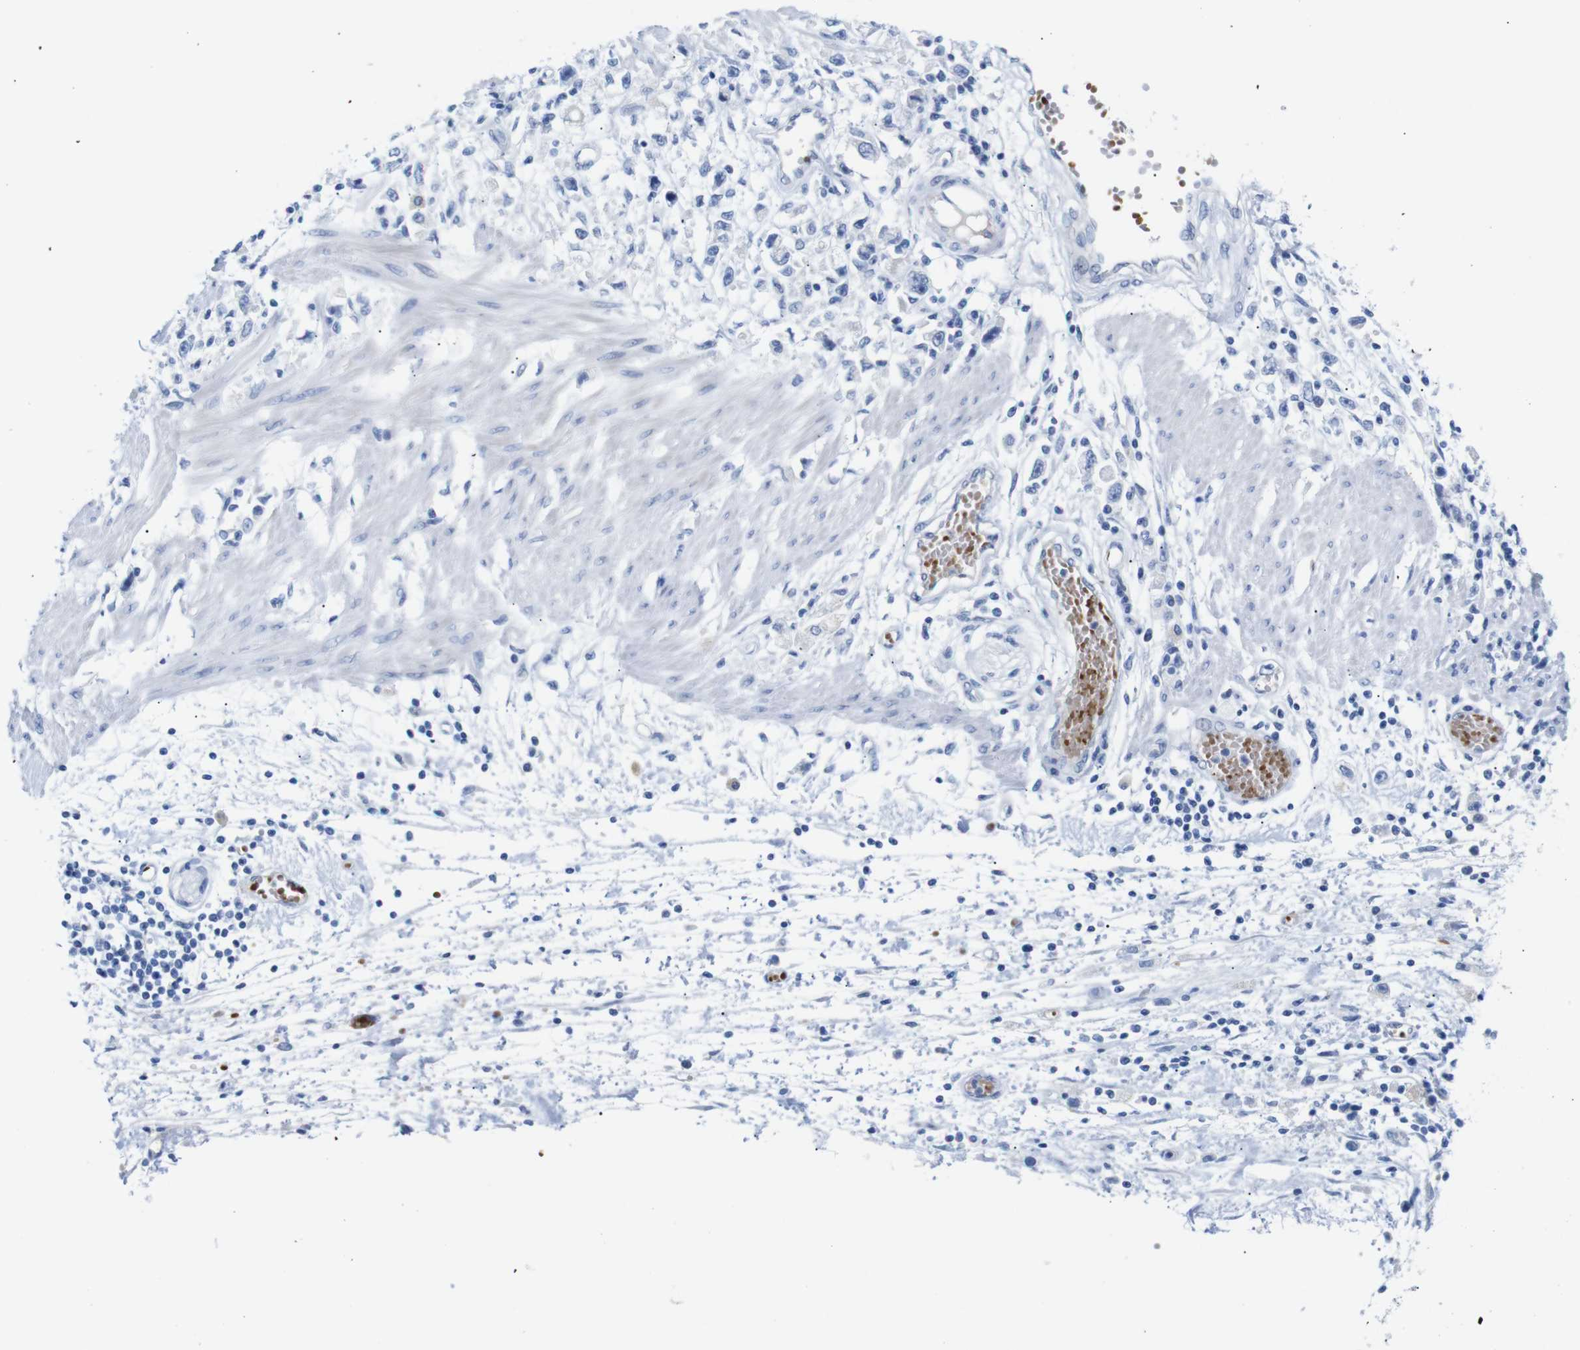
{"staining": {"intensity": "negative", "quantity": "none", "location": "none"}, "tissue": "stomach cancer", "cell_type": "Tumor cells", "image_type": "cancer", "snomed": [{"axis": "morphology", "description": "Adenocarcinoma, NOS"}, {"axis": "topography", "description": "Stomach"}], "caption": "This micrograph is of adenocarcinoma (stomach) stained with immunohistochemistry to label a protein in brown with the nuclei are counter-stained blue. There is no positivity in tumor cells. The staining was performed using DAB to visualize the protein expression in brown, while the nuclei were stained in blue with hematoxylin (Magnification: 20x).", "gene": "ERVMER34-1", "patient": {"sex": "female", "age": 59}}